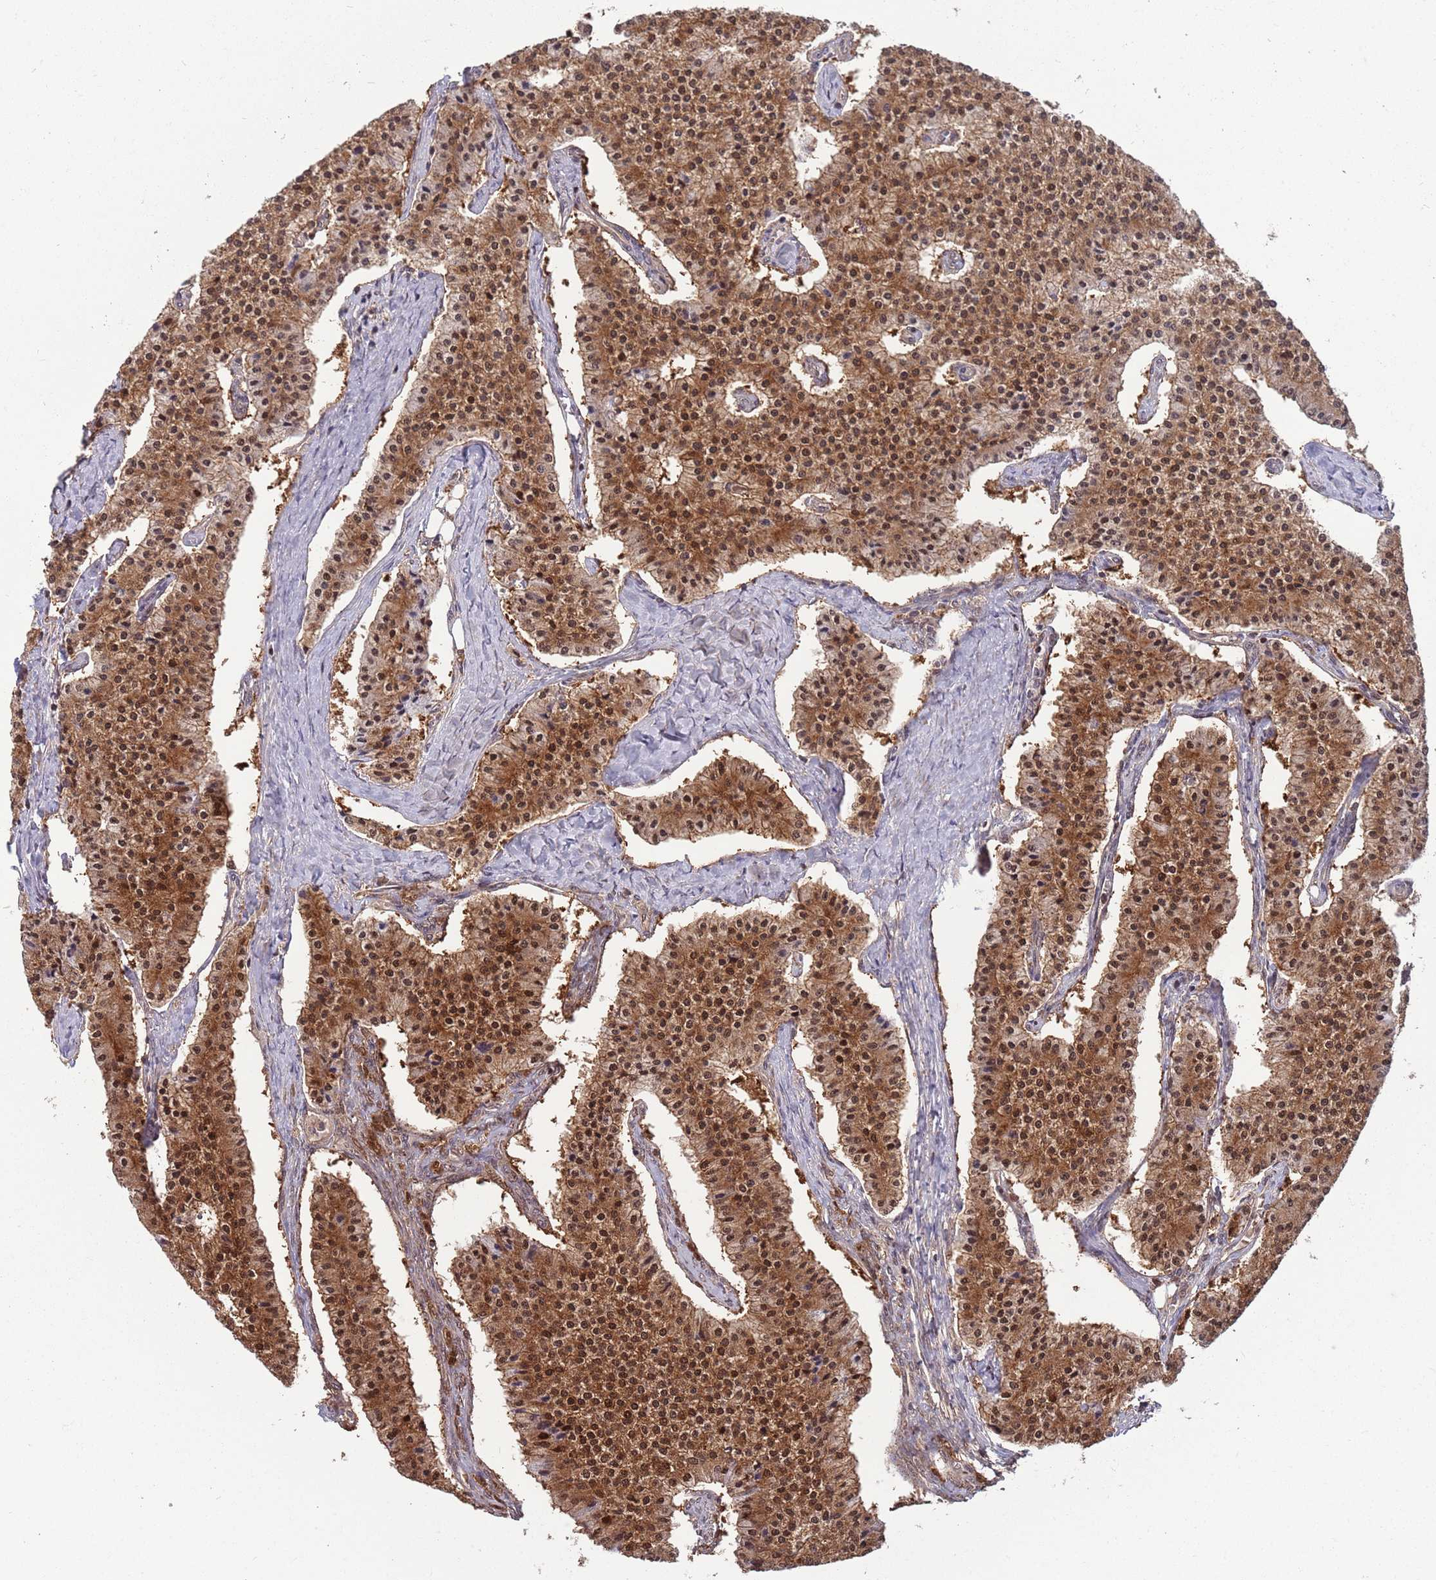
{"staining": {"intensity": "strong", "quantity": ">75%", "location": "cytoplasmic/membranous,nuclear"}, "tissue": "carcinoid", "cell_type": "Tumor cells", "image_type": "cancer", "snomed": [{"axis": "morphology", "description": "Carcinoid, malignant, NOS"}, {"axis": "topography", "description": "Colon"}], "caption": "This is an image of immunohistochemistry (IHC) staining of carcinoid, which shows strong positivity in the cytoplasmic/membranous and nuclear of tumor cells.", "gene": "SALL1", "patient": {"sex": "female", "age": 52}}